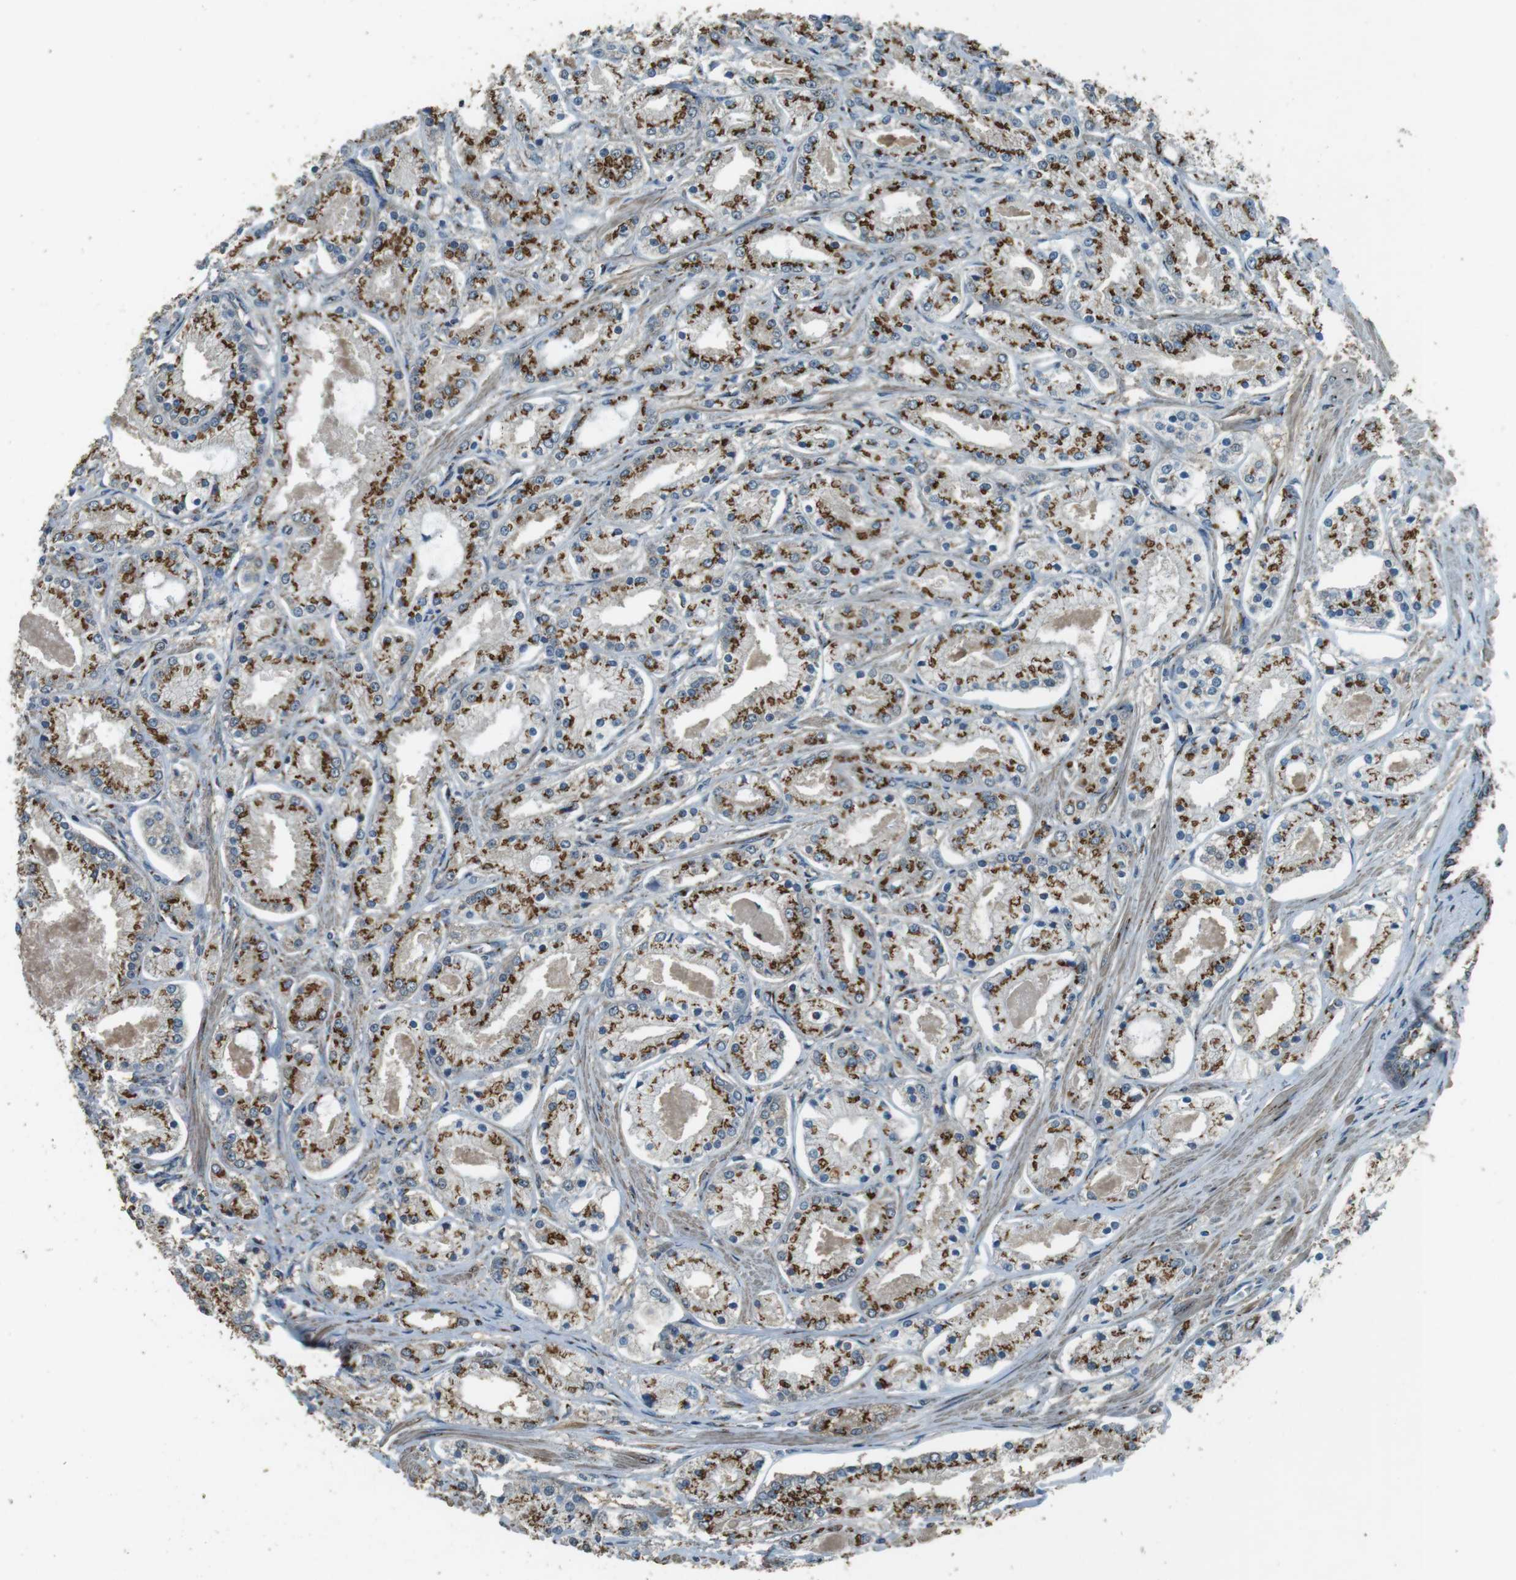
{"staining": {"intensity": "moderate", "quantity": ">75%", "location": "cytoplasmic/membranous"}, "tissue": "prostate cancer", "cell_type": "Tumor cells", "image_type": "cancer", "snomed": [{"axis": "morphology", "description": "Adenocarcinoma, High grade"}, {"axis": "topography", "description": "Prostate"}], "caption": "High-magnification brightfield microscopy of prostate cancer stained with DAB (brown) and counterstained with hematoxylin (blue). tumor cells exhibit moderate cytoplasmic/membranous staining is identified in about>75% of cells.", "gene": "TMEM115", "patient": {"sex": "male", "age": 66}}